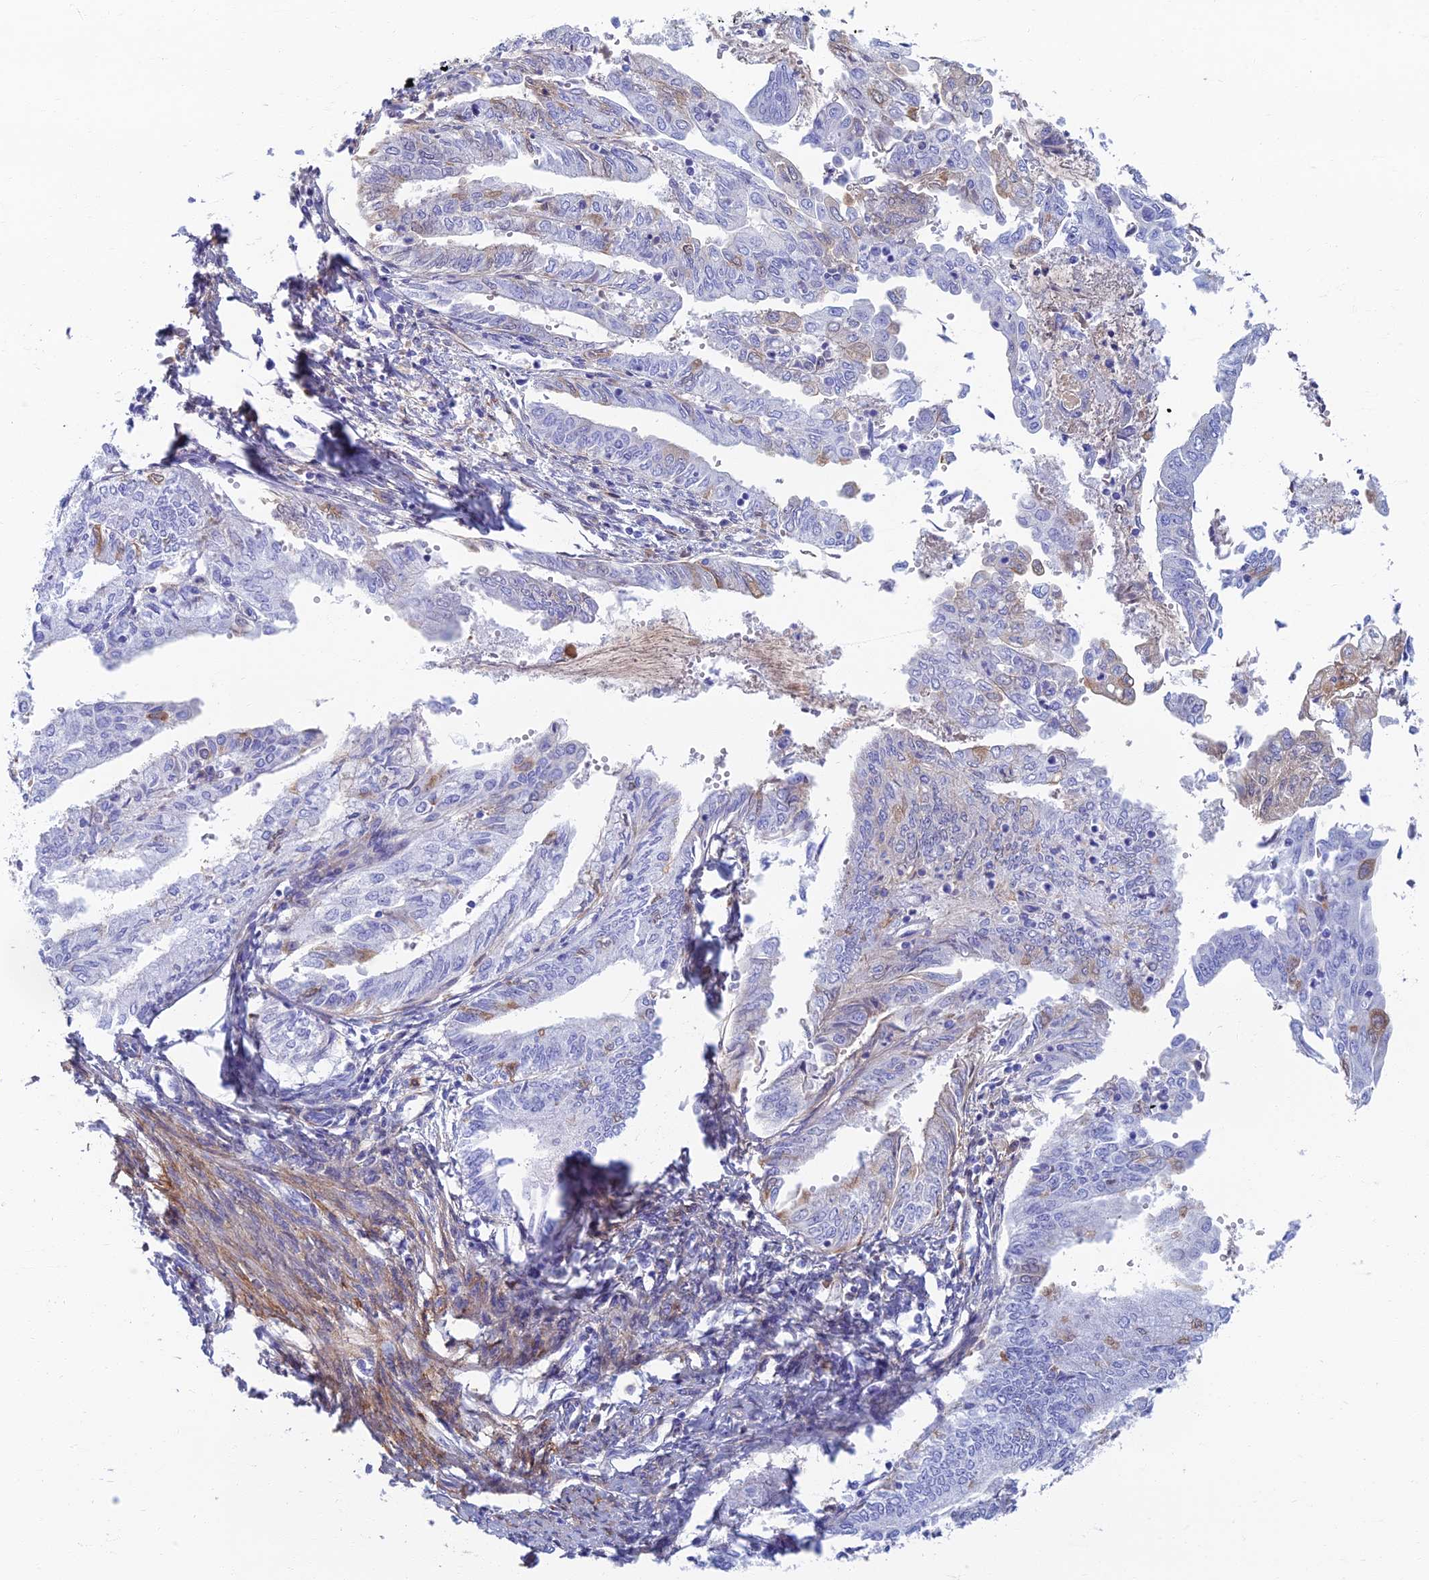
{"staining": {"intensity": "weak", "quantity": "<25%", "location": "cytoplasmic/membranous"}, "tissue": "endometrial cancer", "cell_type": "Tumor cells", "image_type": "cancer", "snomed": [{"axis": "morphology", "description": "Adenocarcinoma, NOS"}, {"axis": "topography", "description": "Endometrium"}], "caption": "IHC micrograph of adenocarcinoma (endometrial) stained for a protein (brown), which shows no staining in tumor cells. (DAB immunohistochemistry visualized using brightfield microscopy, high magnification).", "gene": "ETFRF1", "patient": {"sex": "female", "age": 66}}